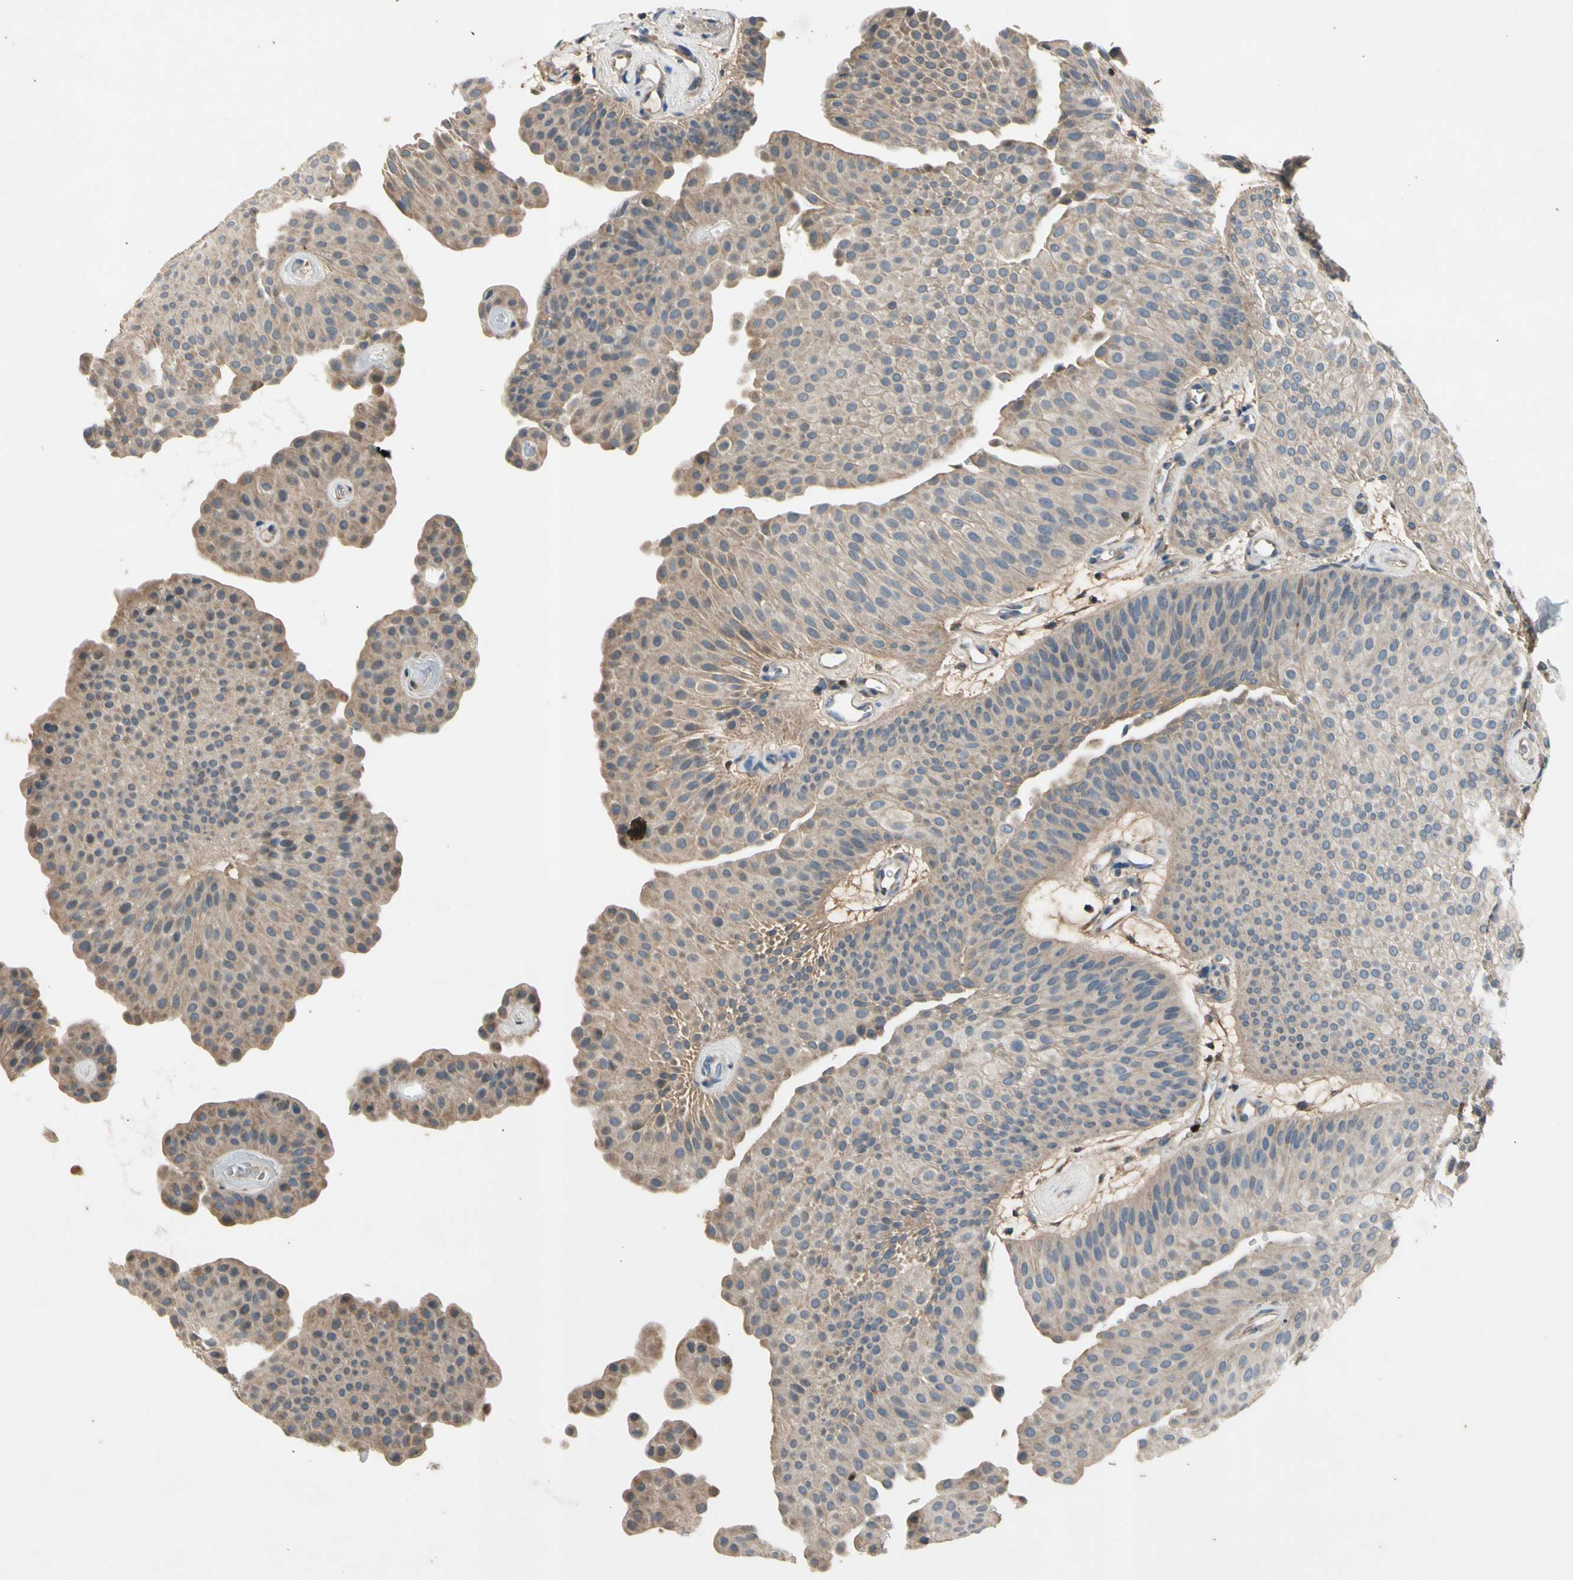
{"staining": {"intensity": "weak", "quantity": ">75%", "location": "cytoplasmic/membranous"}, "tissue": "urothelial cancer", "cell_type": "Tumor cells", "image_type": "cancer", "snomed": [{"axis": "morphology", "description": "Urothelial carcinoma, Low grade"}, {"axis": "topography", "description": "Urinary bladder"}], "caption": "Human urothelial carcinoma (low-grade) stained for a protein (brown) displays weak cytoplasmic/membranous positive expression in about >75% of tumor cells.", "gene": "TBX21", "patient": {"sex": "female", "age": 60}}